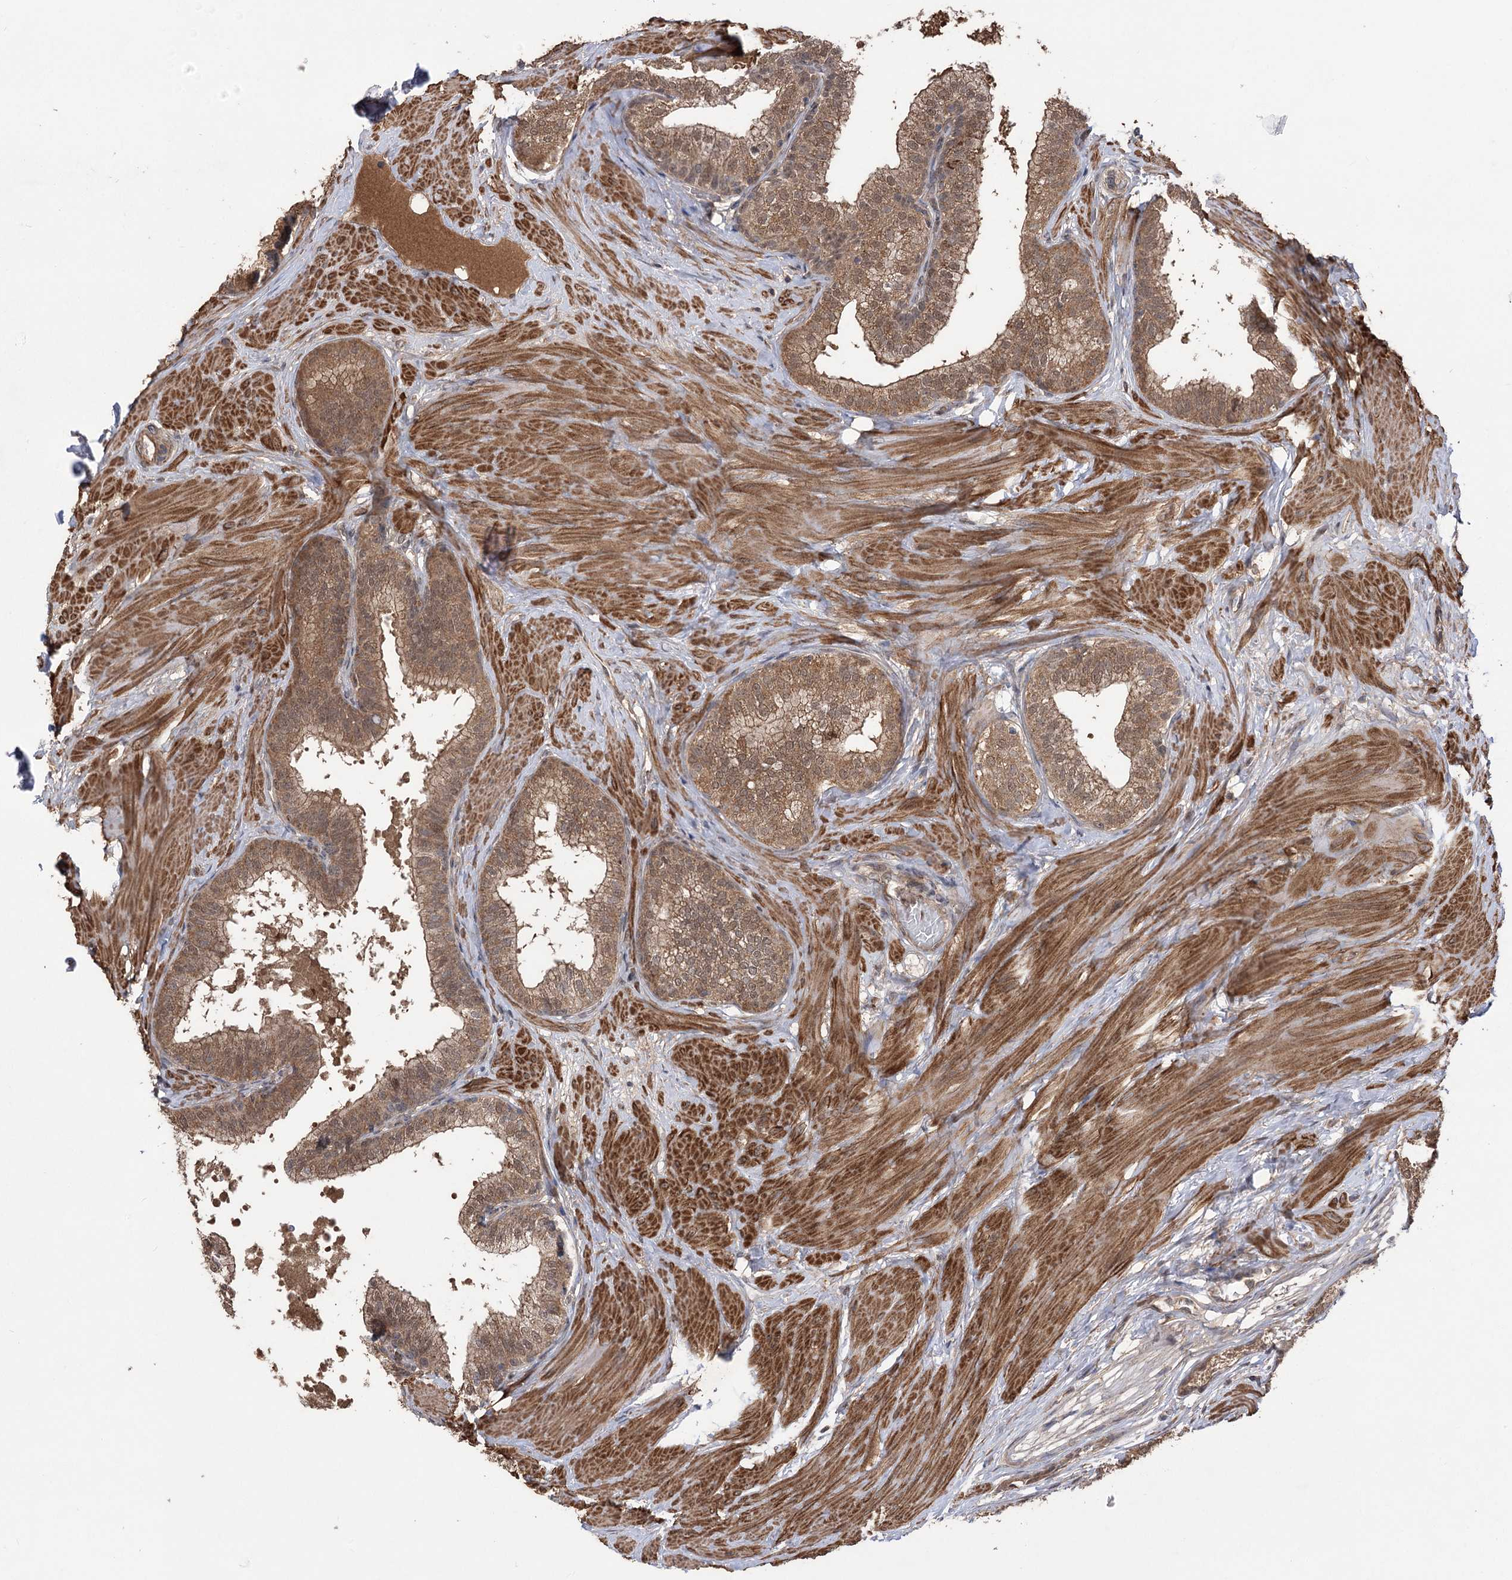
{"staining": {"intensity": "moderate", "quantity": ">75%", "location": "cytoplasmic/membranous,nuclear"}, "tissue": "prostate", "cell_type": "Glandular cells", "image_type": "normal", "snomed": [{"axis": "morphology", "description": "Normal tissue, NOS"}, {"axis": "topography", "description": "Prostate"}], "caption": "A brown stain shows moderate cytoplasmic/membranous,nuclear expression of a protein in glandular cells of normal prostate. (DAB (3,3'-diaminobenzidine) IHC, brown staining for protein, blue staining for nuclei).", "gene": "TENM2", "patient": {"sex": "male", "age": 60}}